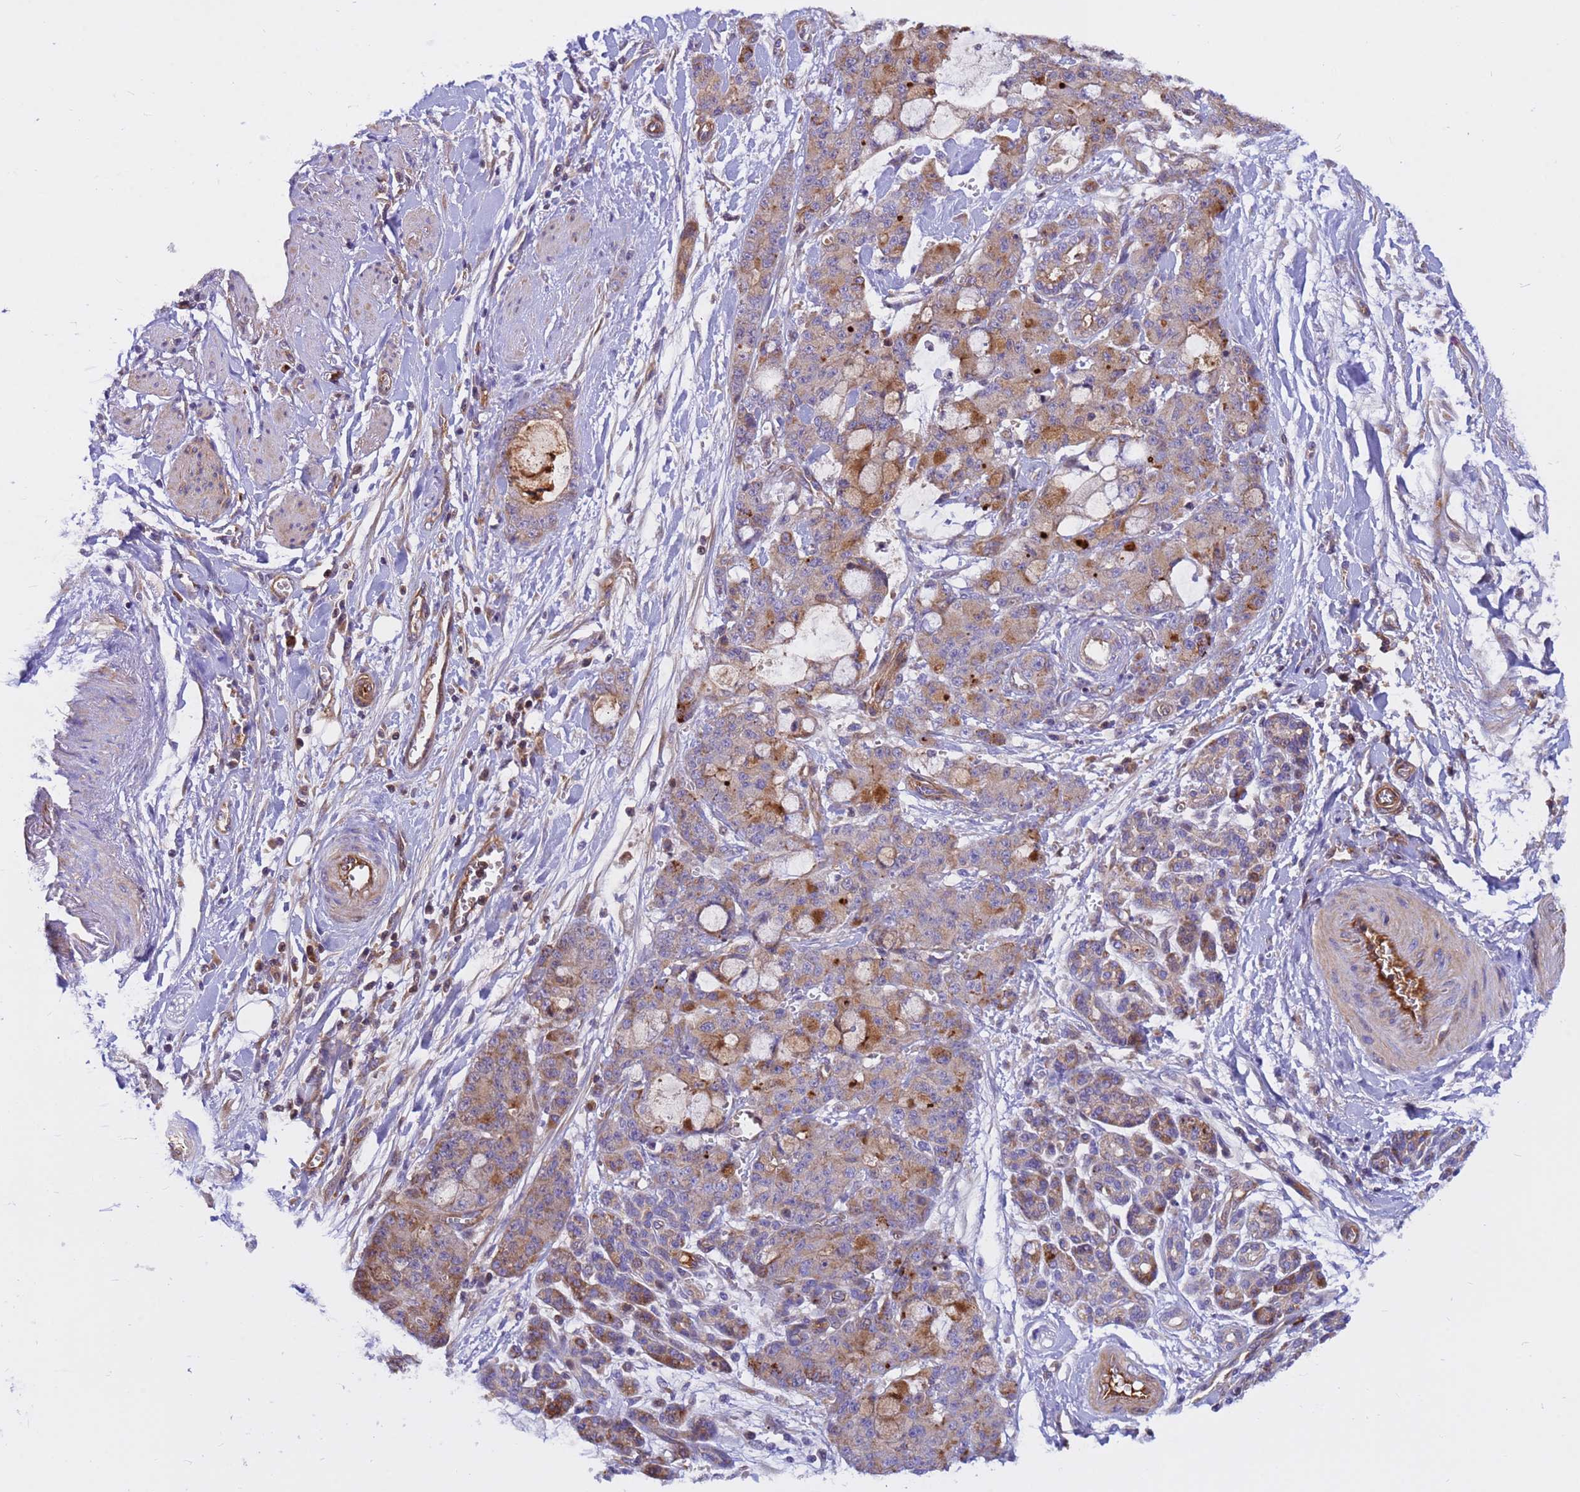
{"staining": {"intensity": "moderate", "quantity": "25%-75%", "location": "cytoplasmic/membranous"}, "tissue": "pancreatic cancer", "cell_type": "Tumor cells", "image_type": "cancer", "snomed": [{"axis": "morphology", "description": "Adenocarcinoma, NOS"}, {"axis": "topography", "description": "Pancreas"}], "caption": "Protein staining demonstrates moderate cytoplasmic/membranous positivity in approximately 25%-75% of tumor cells in pancreatic cancer (adenocarcinoma). Immunohistochemistry stains the protein of interest in brown and the nuclei are stained blue.", "gene": "CRHBP", "patient": {"sex": "female", "age": 73}}